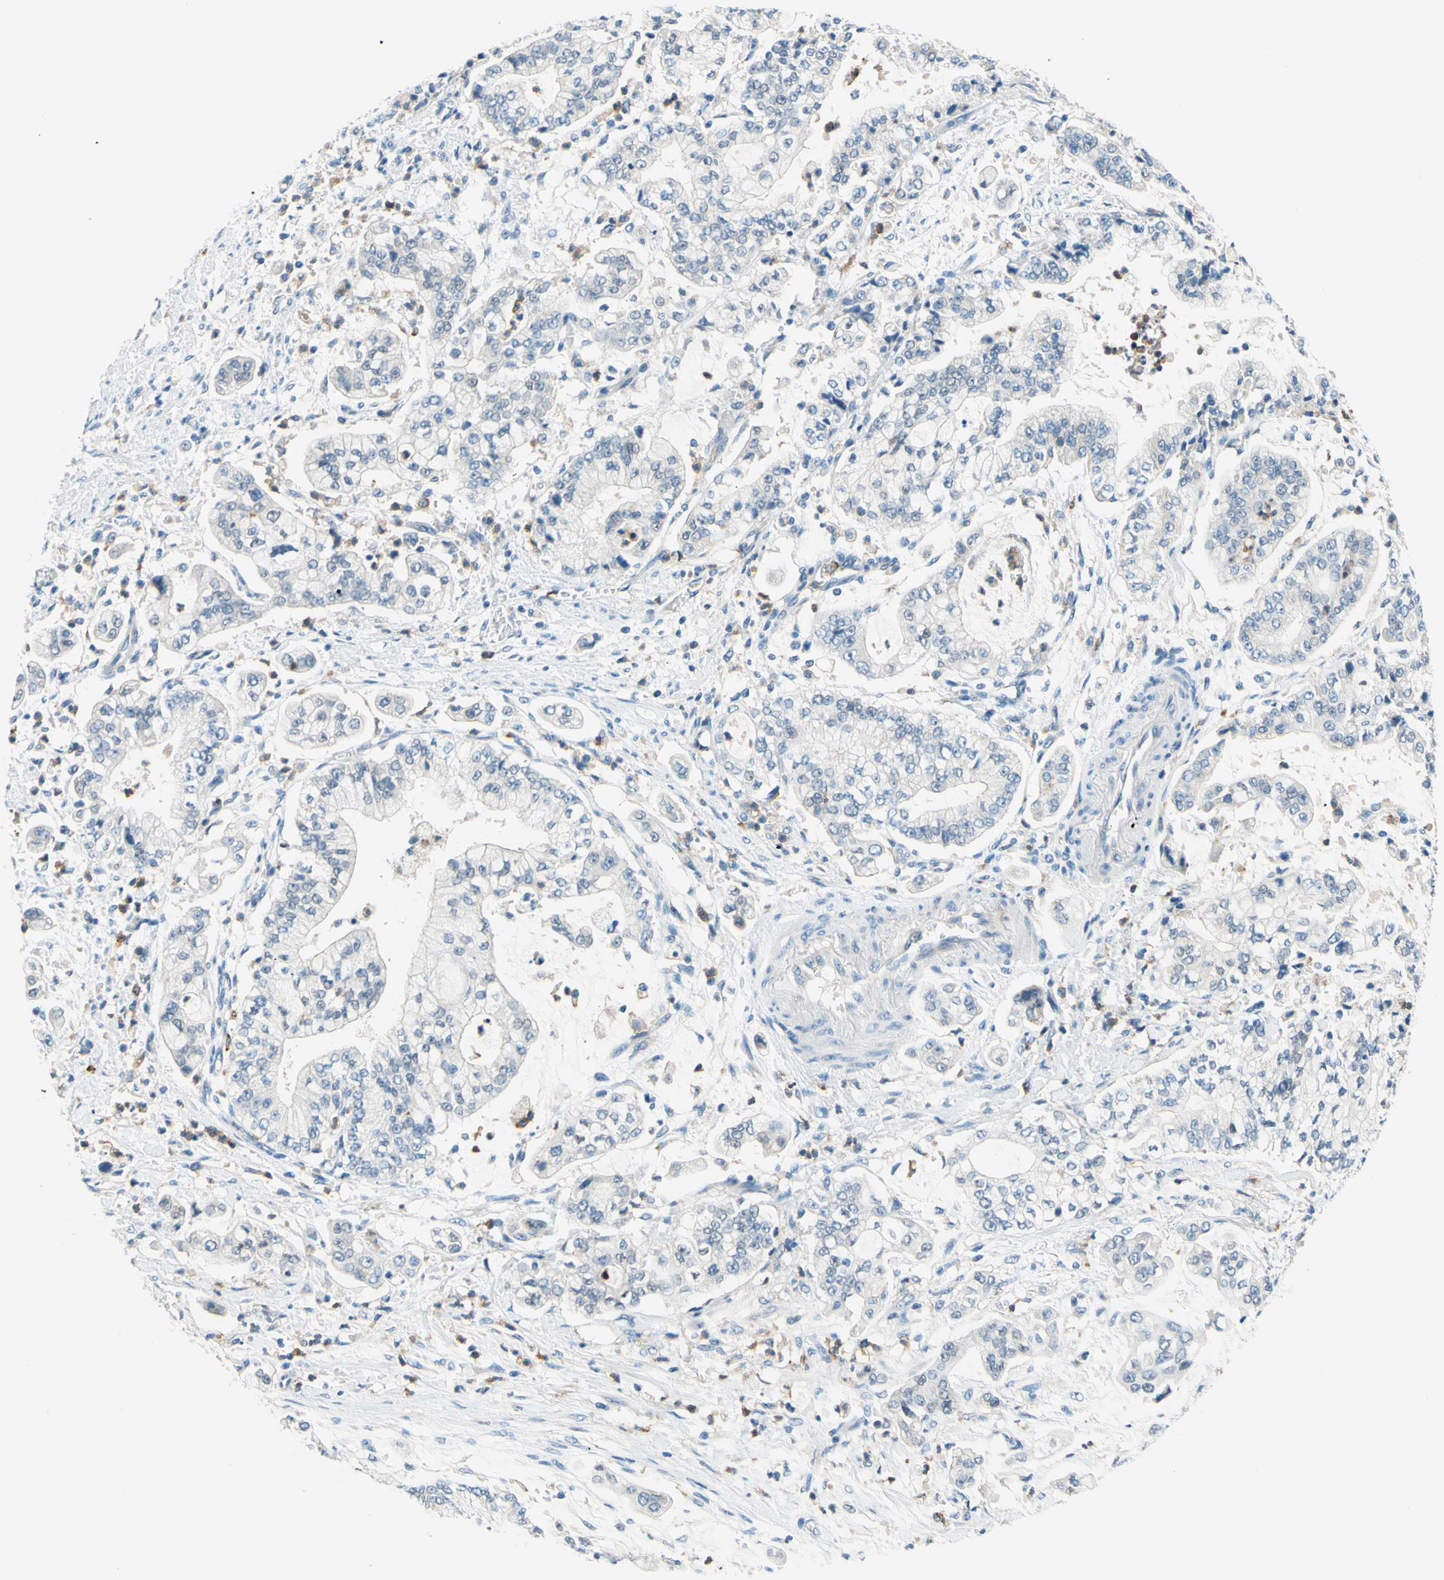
{"staining": {"intensity": "negative", "quantity": "none", "location": "none"}, "tissue": "stomach cancer", "cell_type": "Tumor cells", "image_type": "cancer", "snomed": [{"axis": "morphology", "description": "Adenocarcinoma, NOS"}, {"axis": "topography", "description": "Stomach"}], "caption": "DAB (3,3'-diaminobenzidine) immunohistochemical staining of human stomach adenocarcinoma shows no significant staining in tumor cells. (Immunohistochemistry (ihc), brightfield microscopy, high magnification).", "gene": "SIGLEC9", "patient": {"sex": "male", "age": 76}}